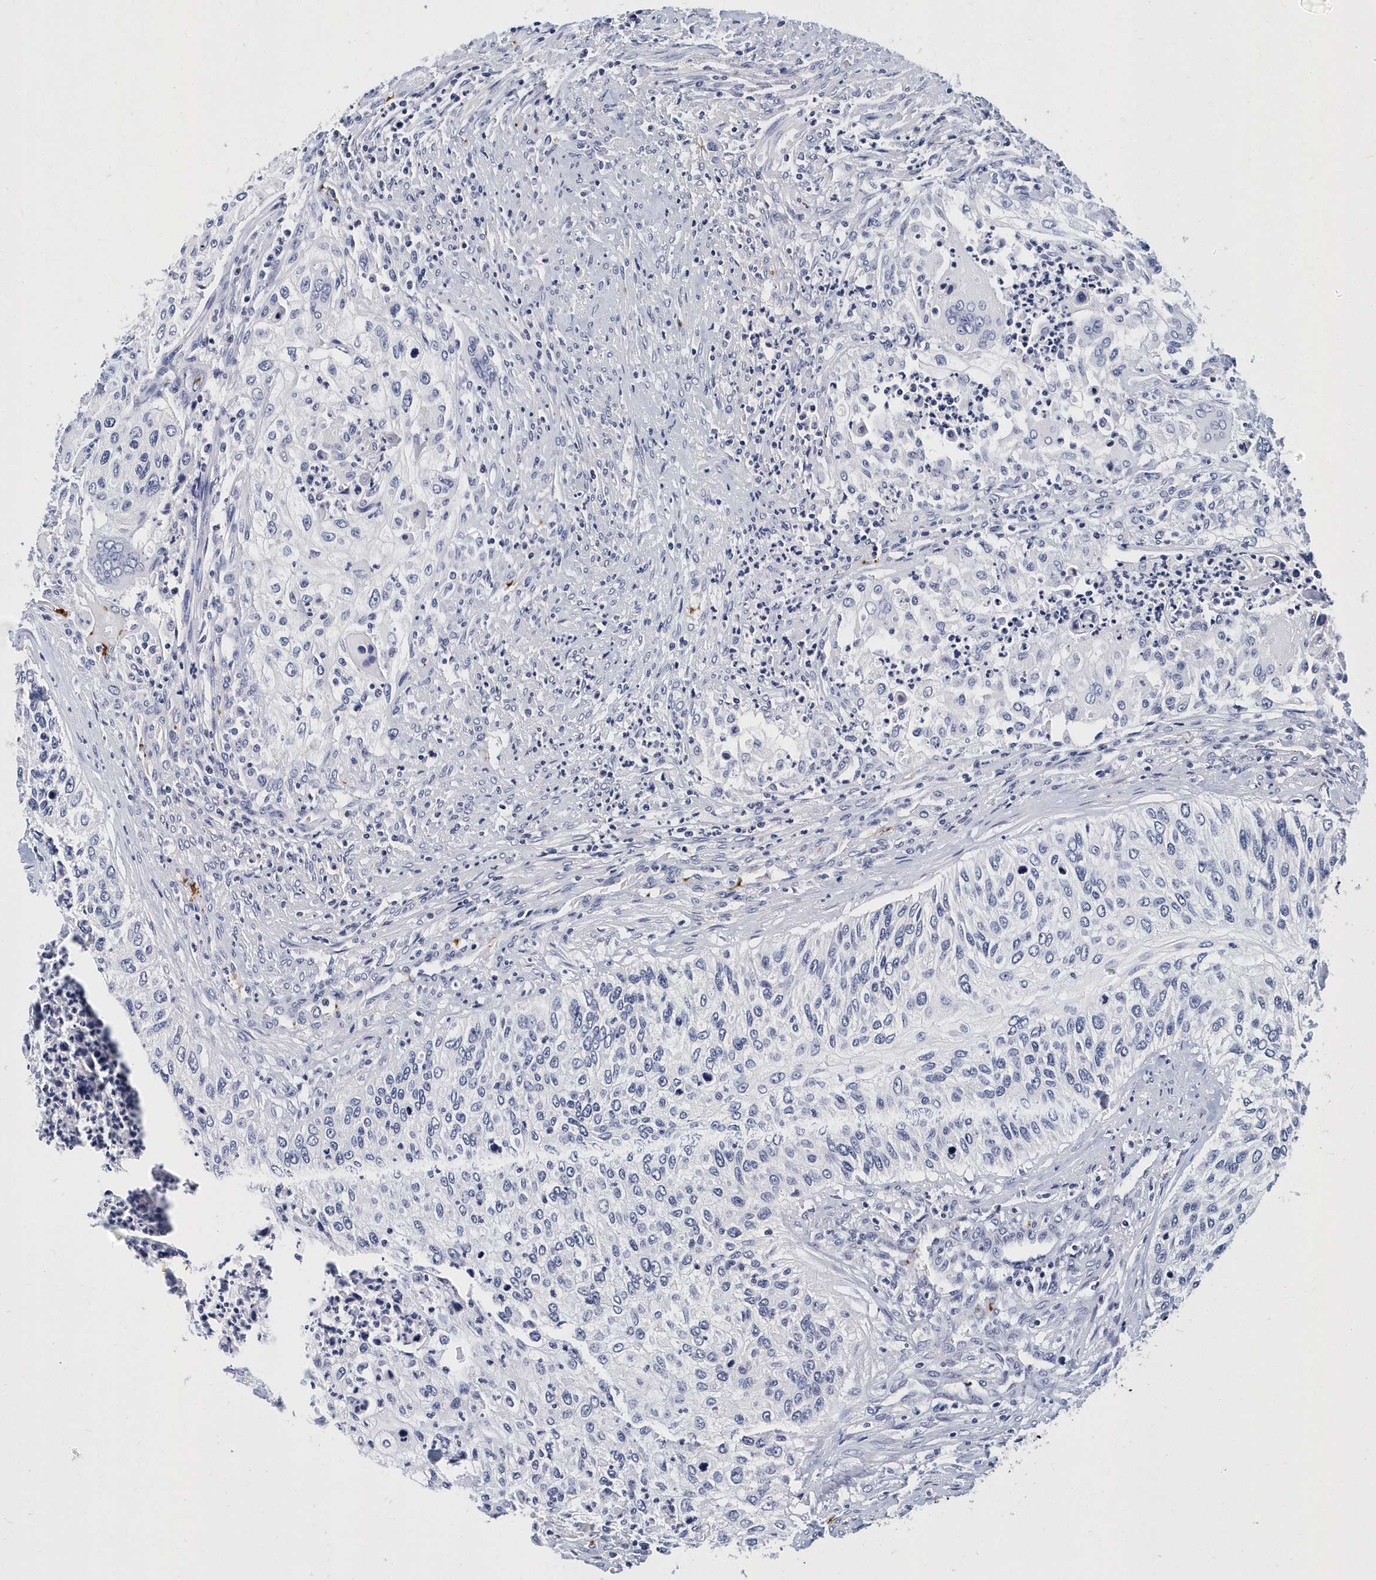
{"staining": {"intensity": "negative", "quantity": "none", "location": "none"}, "tissue": "urothelial cancer", "cell_type": "Tumor cells", "image_type": "cancer", "snomed": [{"axis": "morphology", "description": "Urothelial carcinoma, High grade"}, {"axis": "topography", "description": "Urinary bladder"}], "caption": "Immunohistochemistry (IHC) micrograph of human urothelial cancer stained for a protein (brown), which demonstrates no positivity in tumor cells.", "gene": "ITGA2B", "patient": {"sex": "female", "age": 60}}